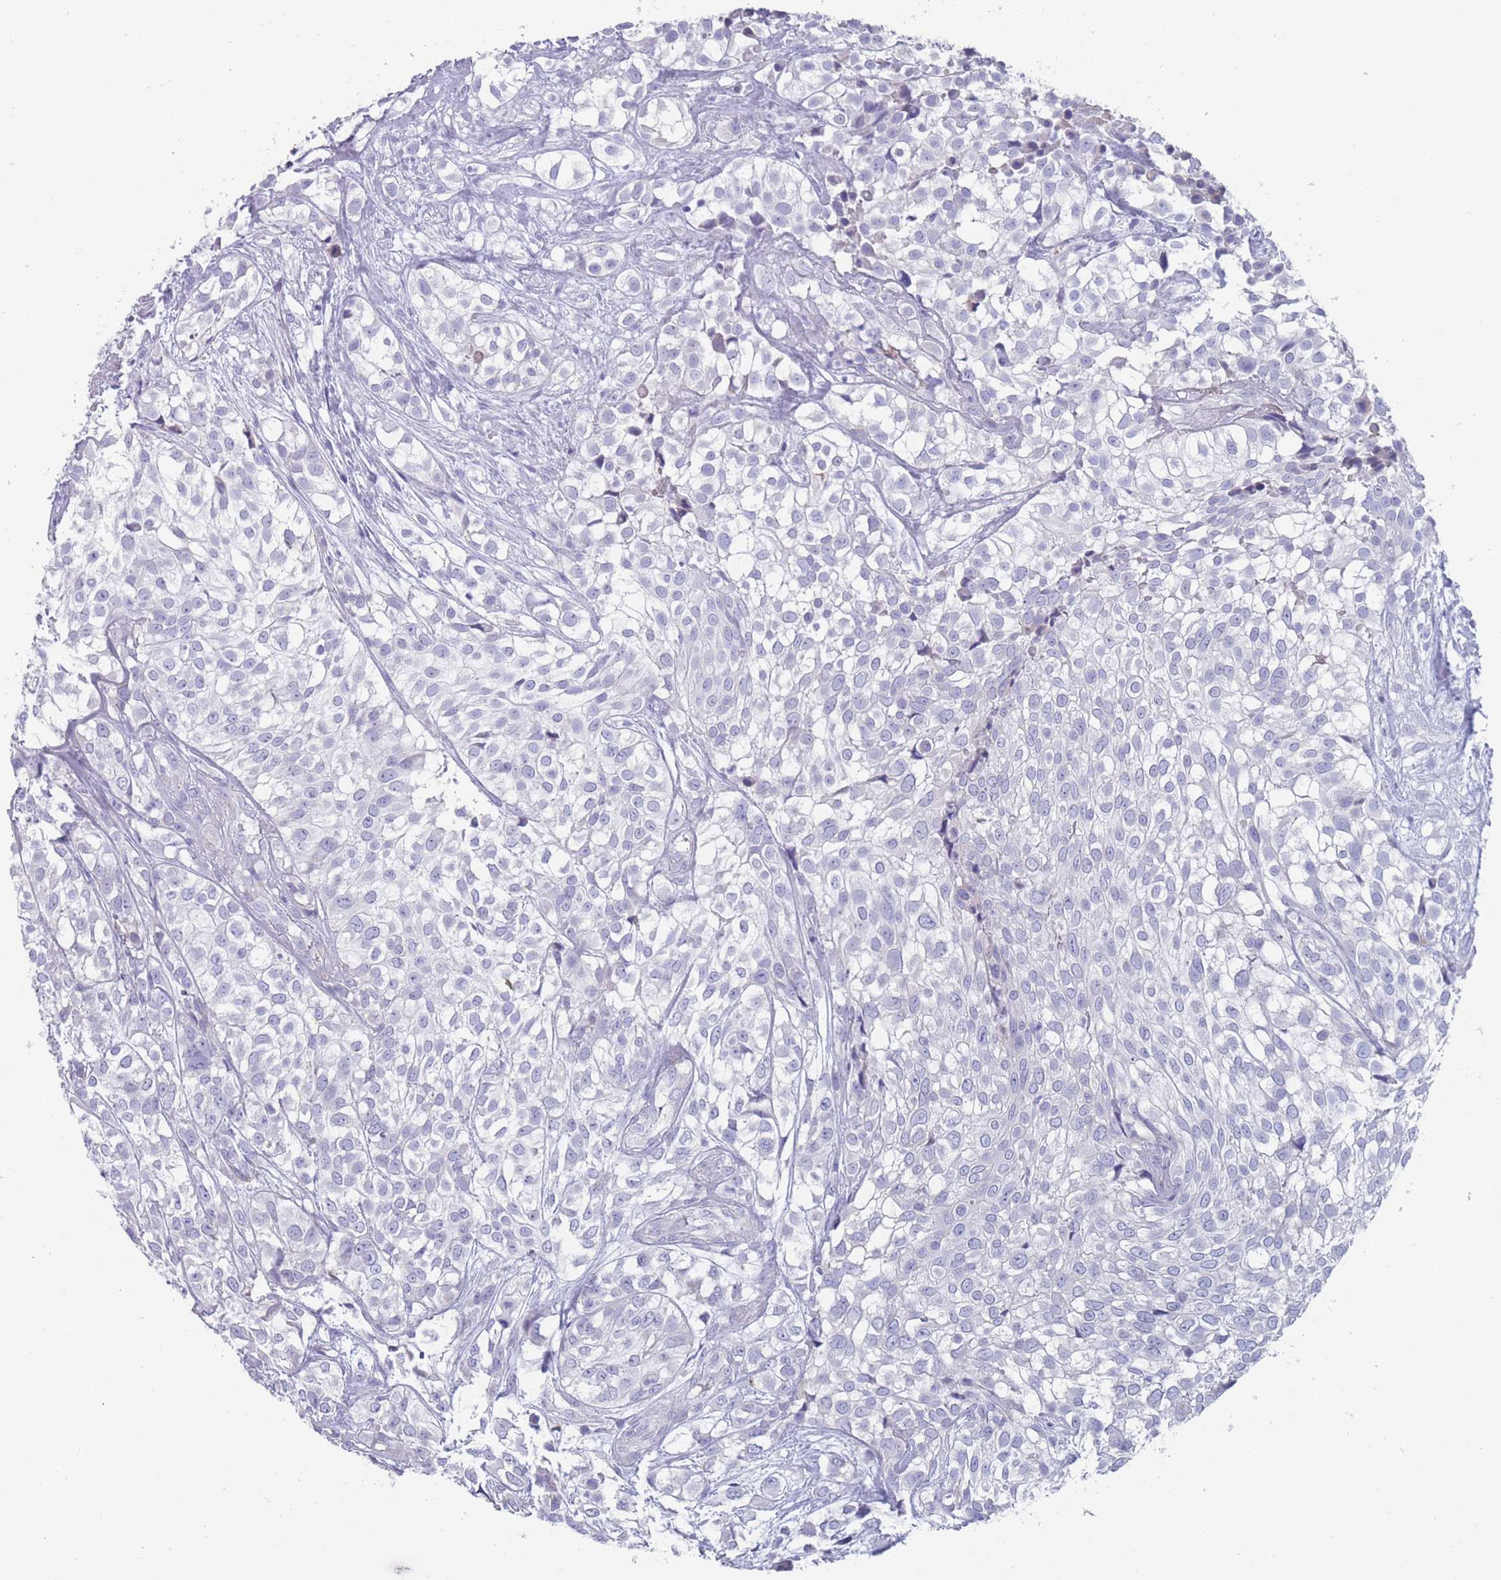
{"staining": {"intensity": "negative", "quantity": "none", "location": "none"}, "tissue": "urothelial cancer", "cell_type": "Tumor cells", "image_type": "cancer", "snomed": [{"axis": "morphology", "description": "Urothelial carcinoma, High grade"}, {"axis": "topography", "description": "Urinary bladder"}], "caption": "IHC photomicrograph of urothelial cancer stained for a protein (brown), which displays no staining in tumor cells.", "gene": "ST8SIA5", "patient": {"sex": "male", "age": 56}}